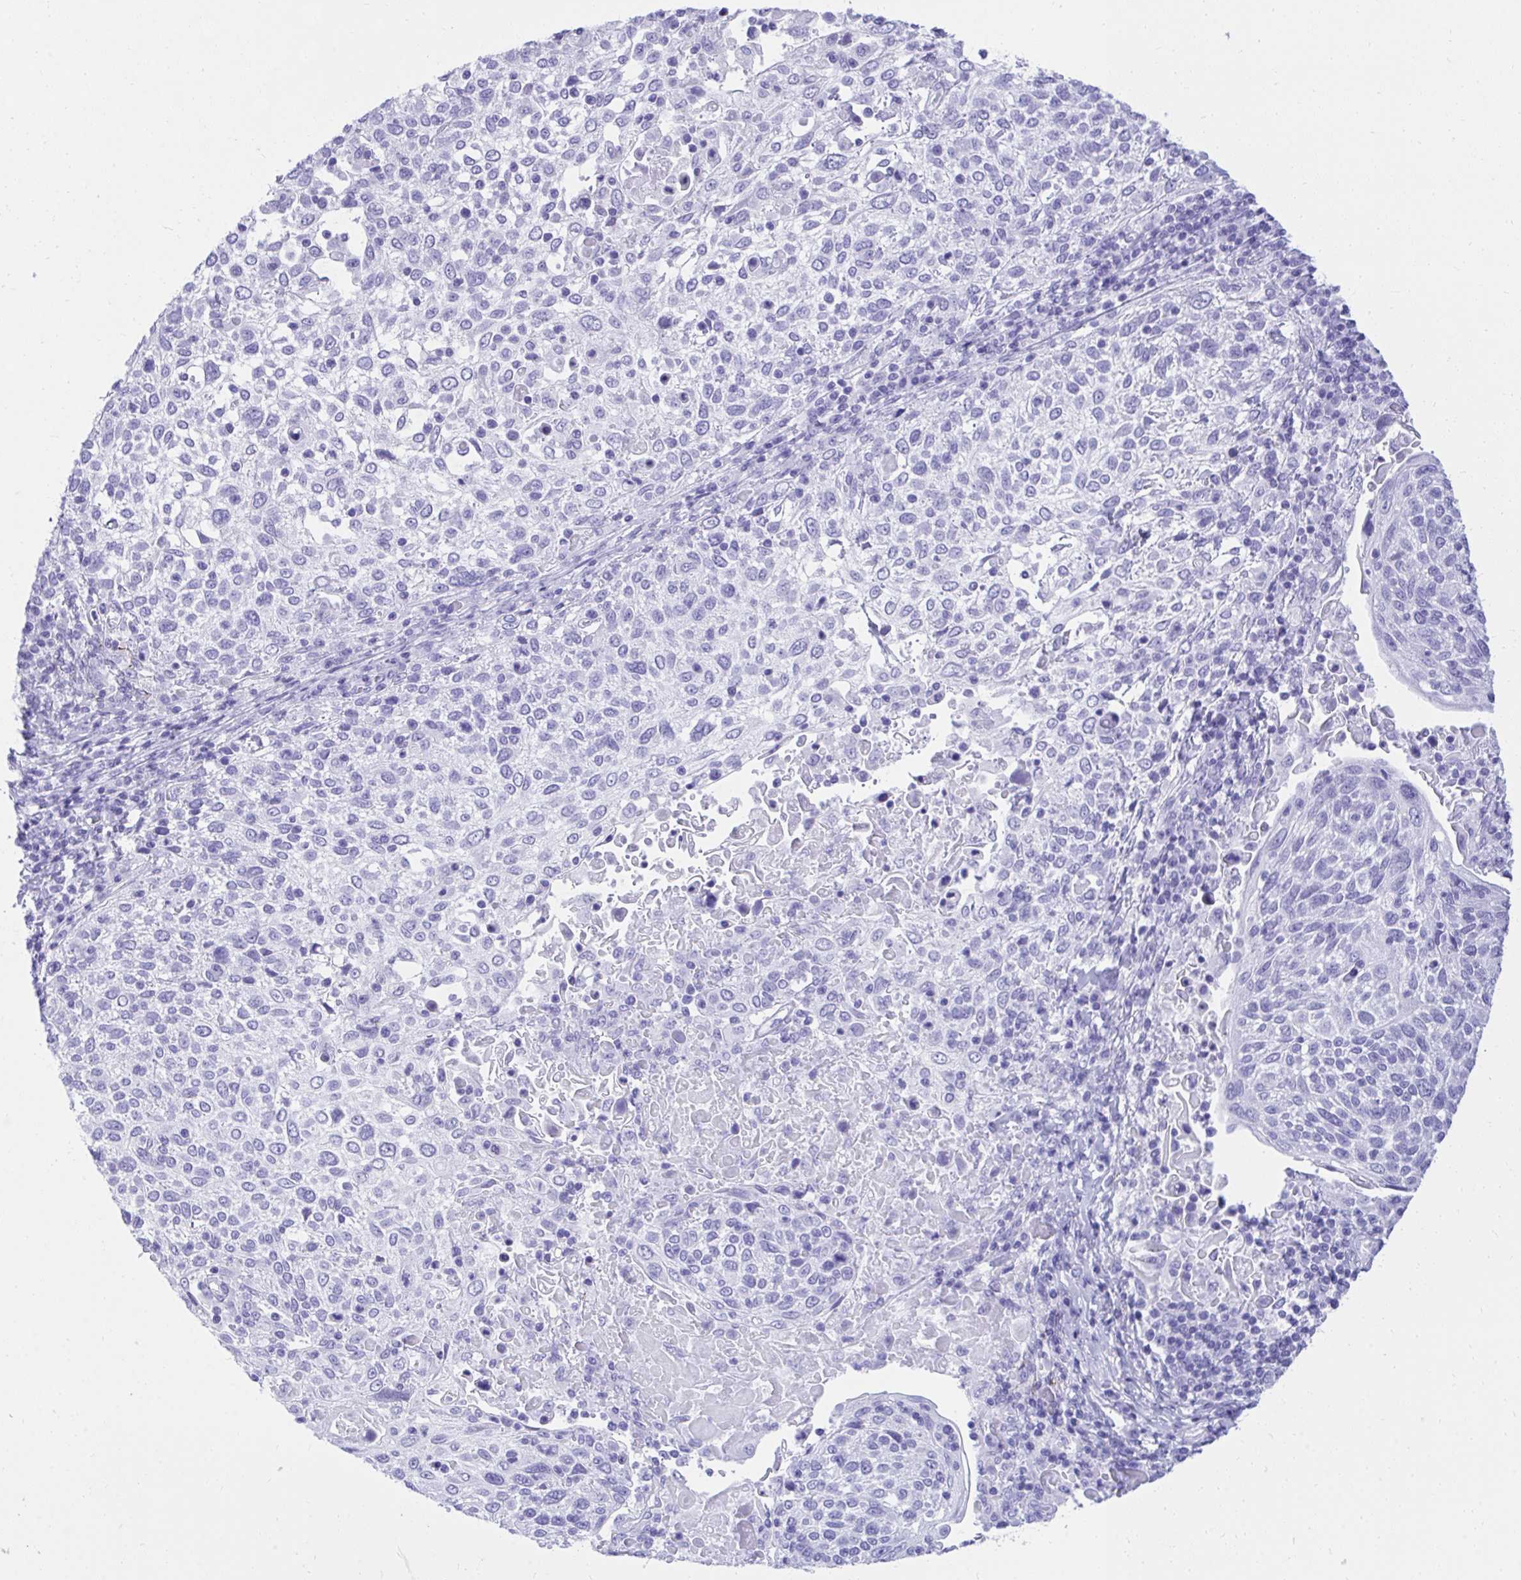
{"staining": {"intensity": "negative", "quantity": "none", "location": "none"}, "tissue": "cervical cancer", "cell_type": "Tumor cells", "image_type": "cancer", "snomed": [{"axis": "morphology", "description": "Squamous cell carcinoma, NOS"}, {"axis": "topography", "description": "Cervix"}], "caption": "Cervical cancer (squamous cell carcinoma) was stained to show a protein in brown. There is no significant expression in tumor cells.", "gene": "KCNN4", "patient": {"sex": "female", "age": 61}}